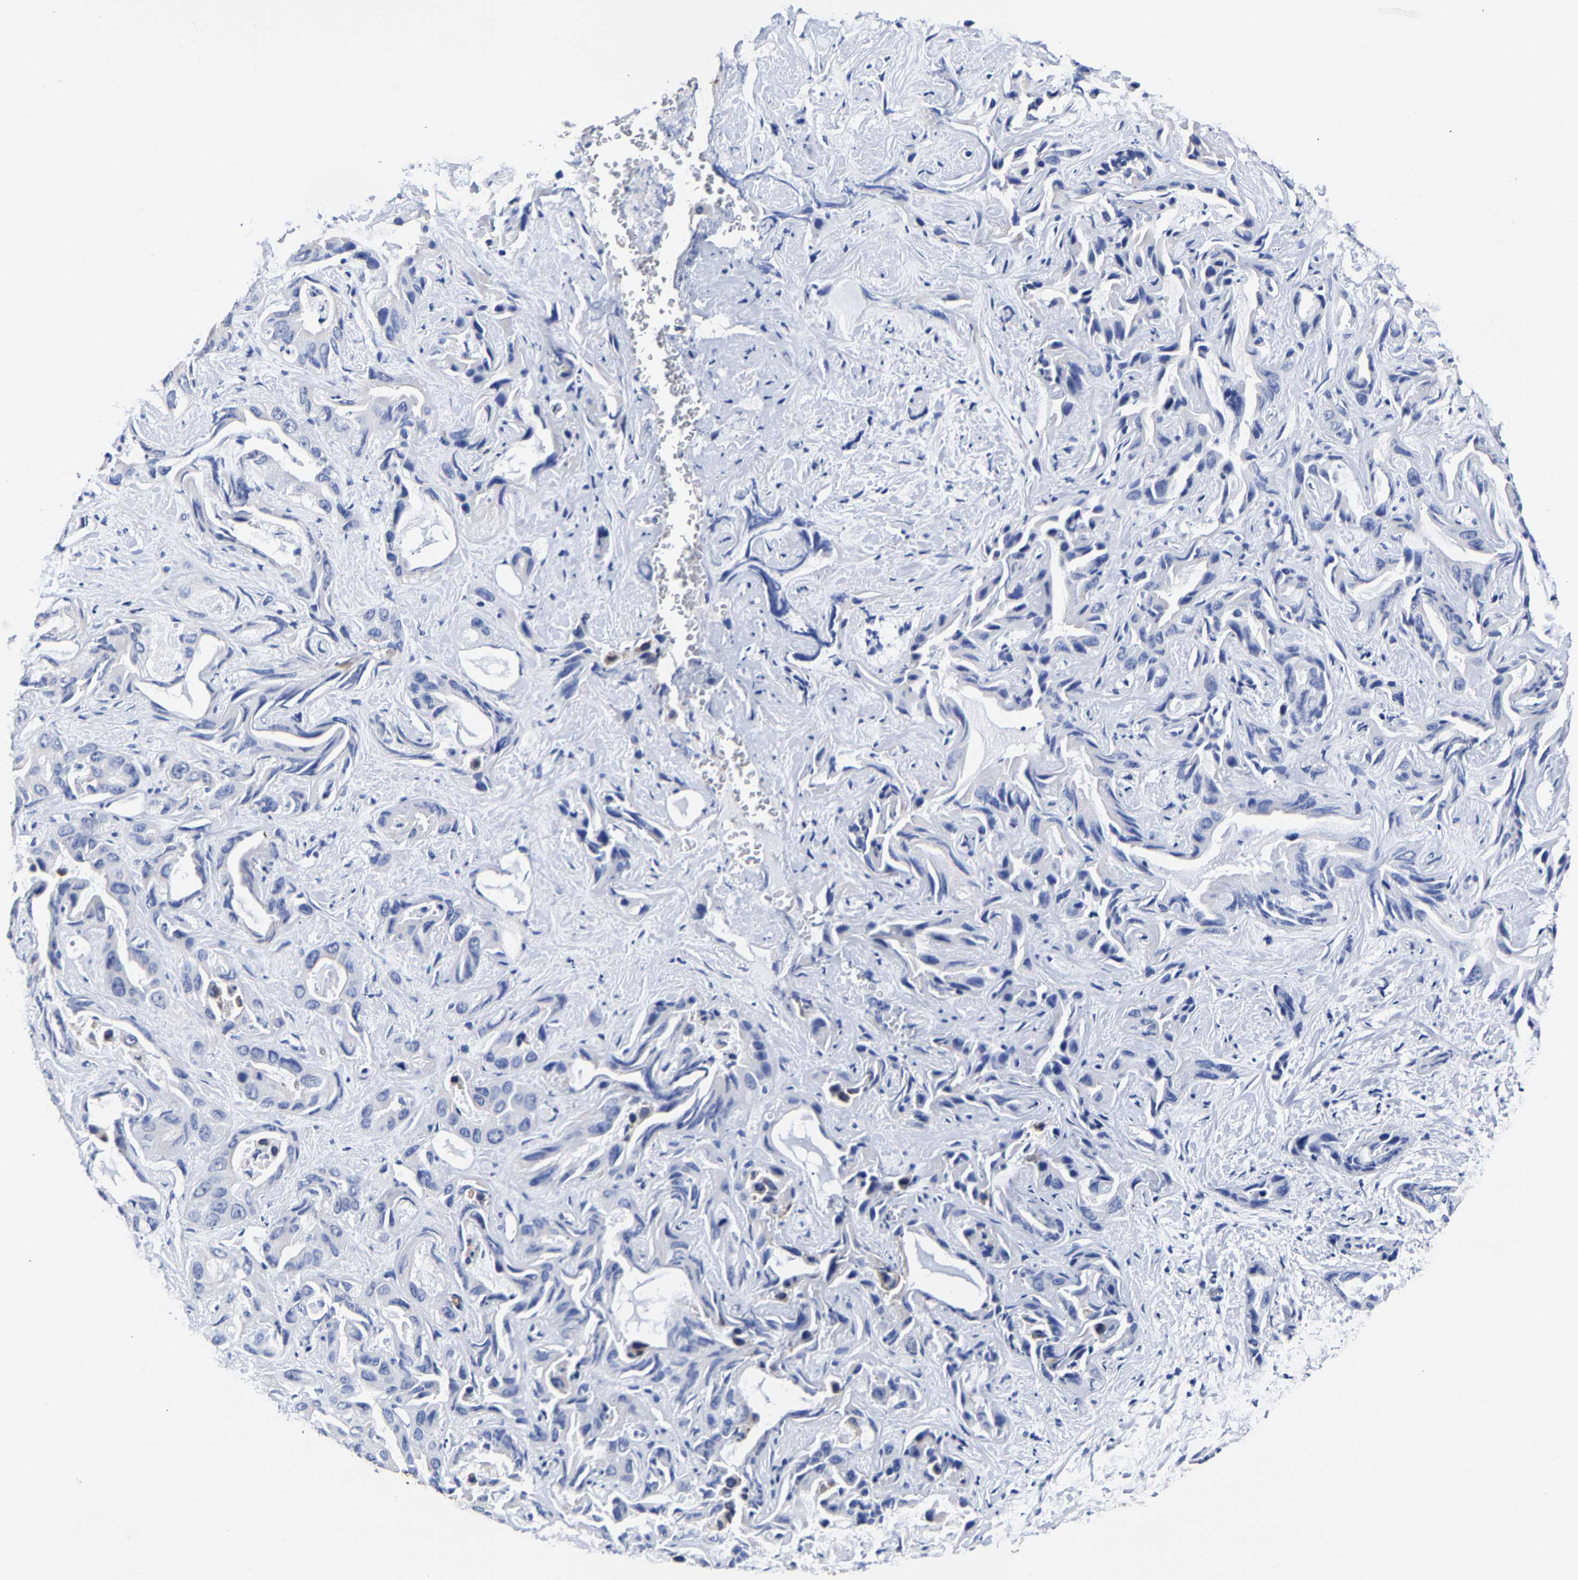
{"staining": {"intensity": "negative", "quantity": "none", "location": "none"}, "tissue": "liver cancer", "cell_type": "Tumor cells", "image_type": "cancer", "snomed": [{"axis": "morphology", "description": "Cholangiocarcinoma"}, {"axis": "topography", "description": "Liver"}], "caption": "A micrograph of liver cholangiocarcinoma stained for a protein shows no brown staining in tumor cells.", "gene": "AASS", "patient": {"sex": "female", "age": 52}}